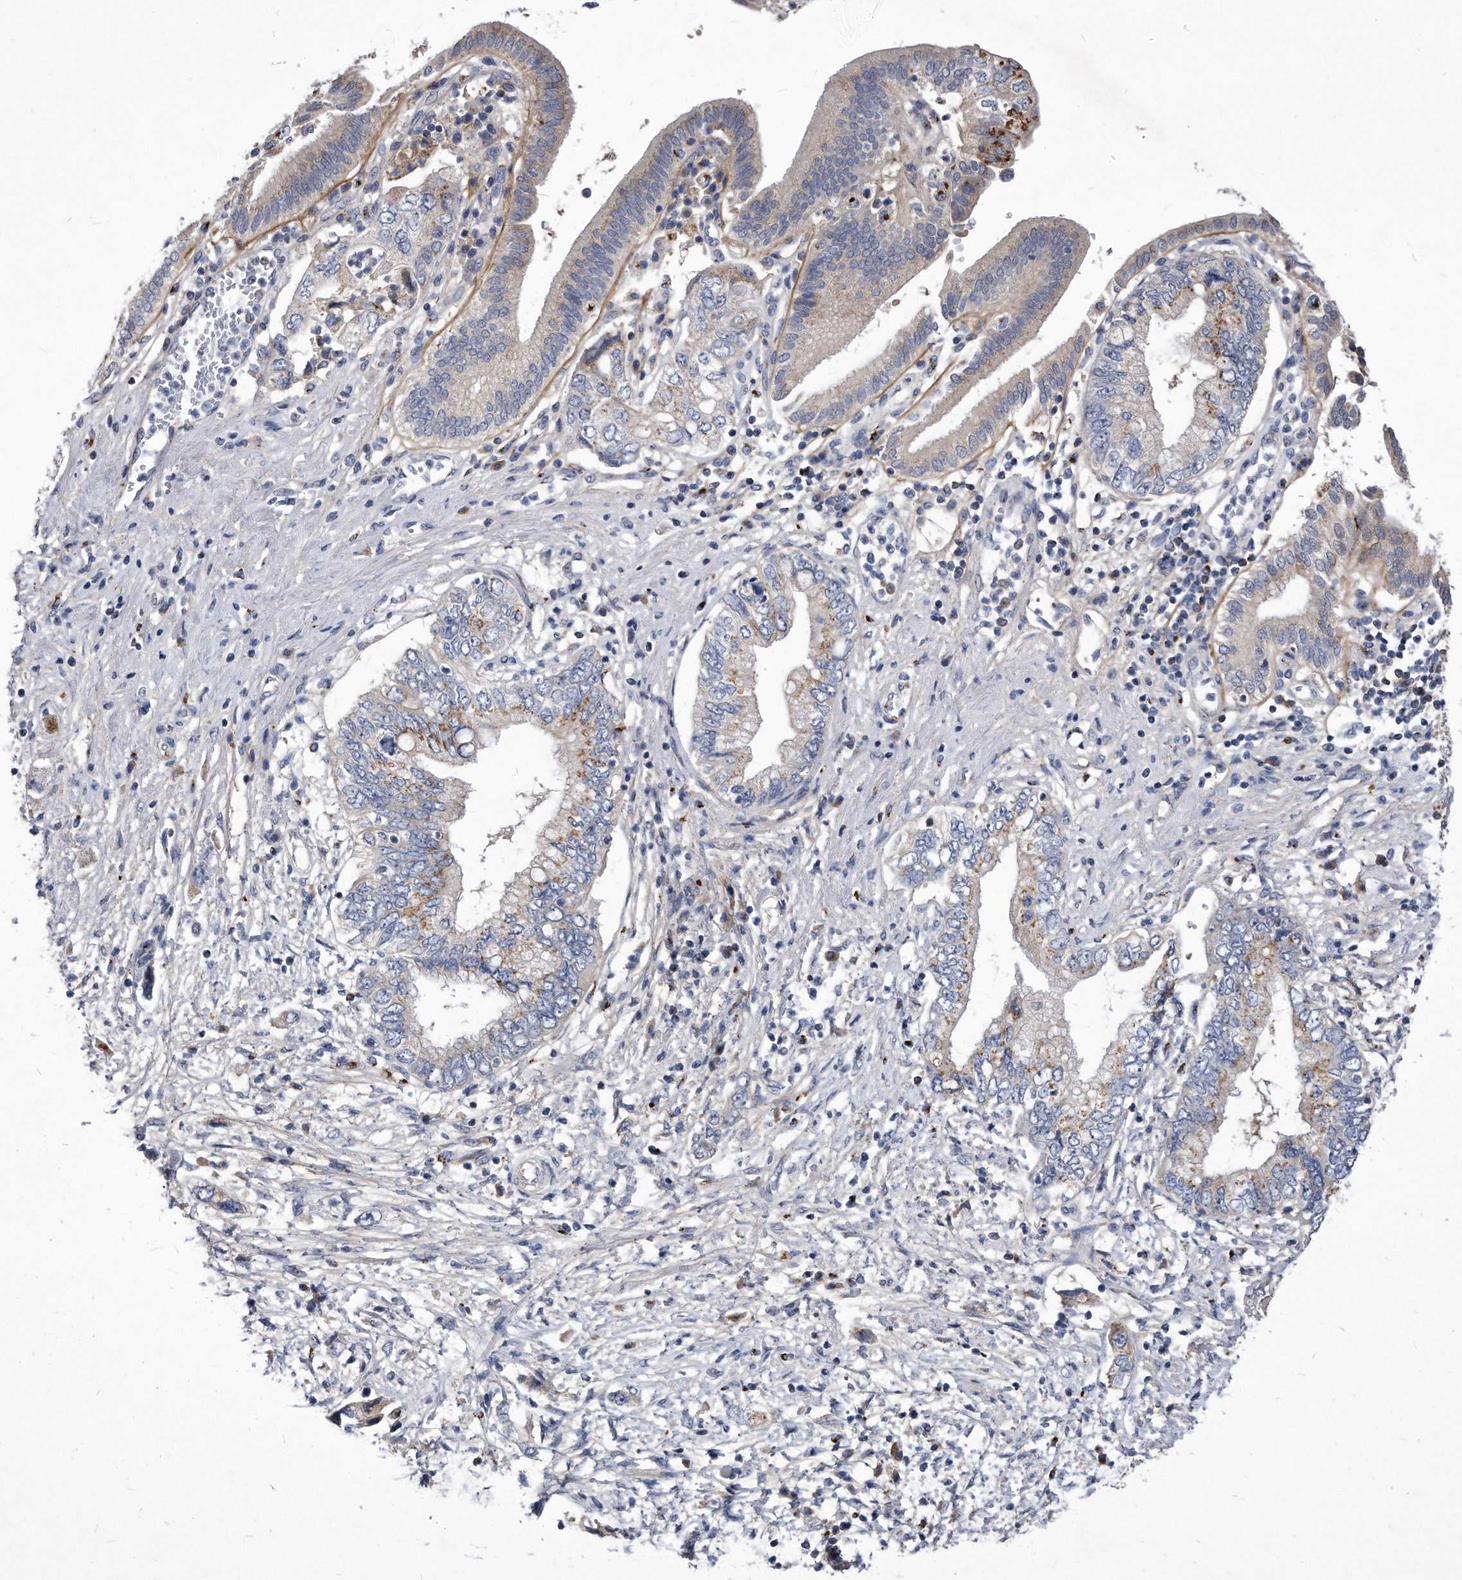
{"staining": {"intensity": "moderate", "quantity": "25%-75%", "location": "cytoplasmic/membranous"}, "tissue": "pancreatic cancer", "cell_type": "Tumor cells", "image_type": "cancer", "snomed": [{"axis": "morphology", "description": "Adenocarcinoma, NOS"}, {"axis": "topography", "description": "Pancreas"}], "caption": "Adenocarcinoma (pancreatic) tissue shows moderate cytoplasmic/membranous positivity in approximately 25%-75% of tumor cells", "gene": "MGAT4A", "patient": {"sex": "female", "age": 73}}